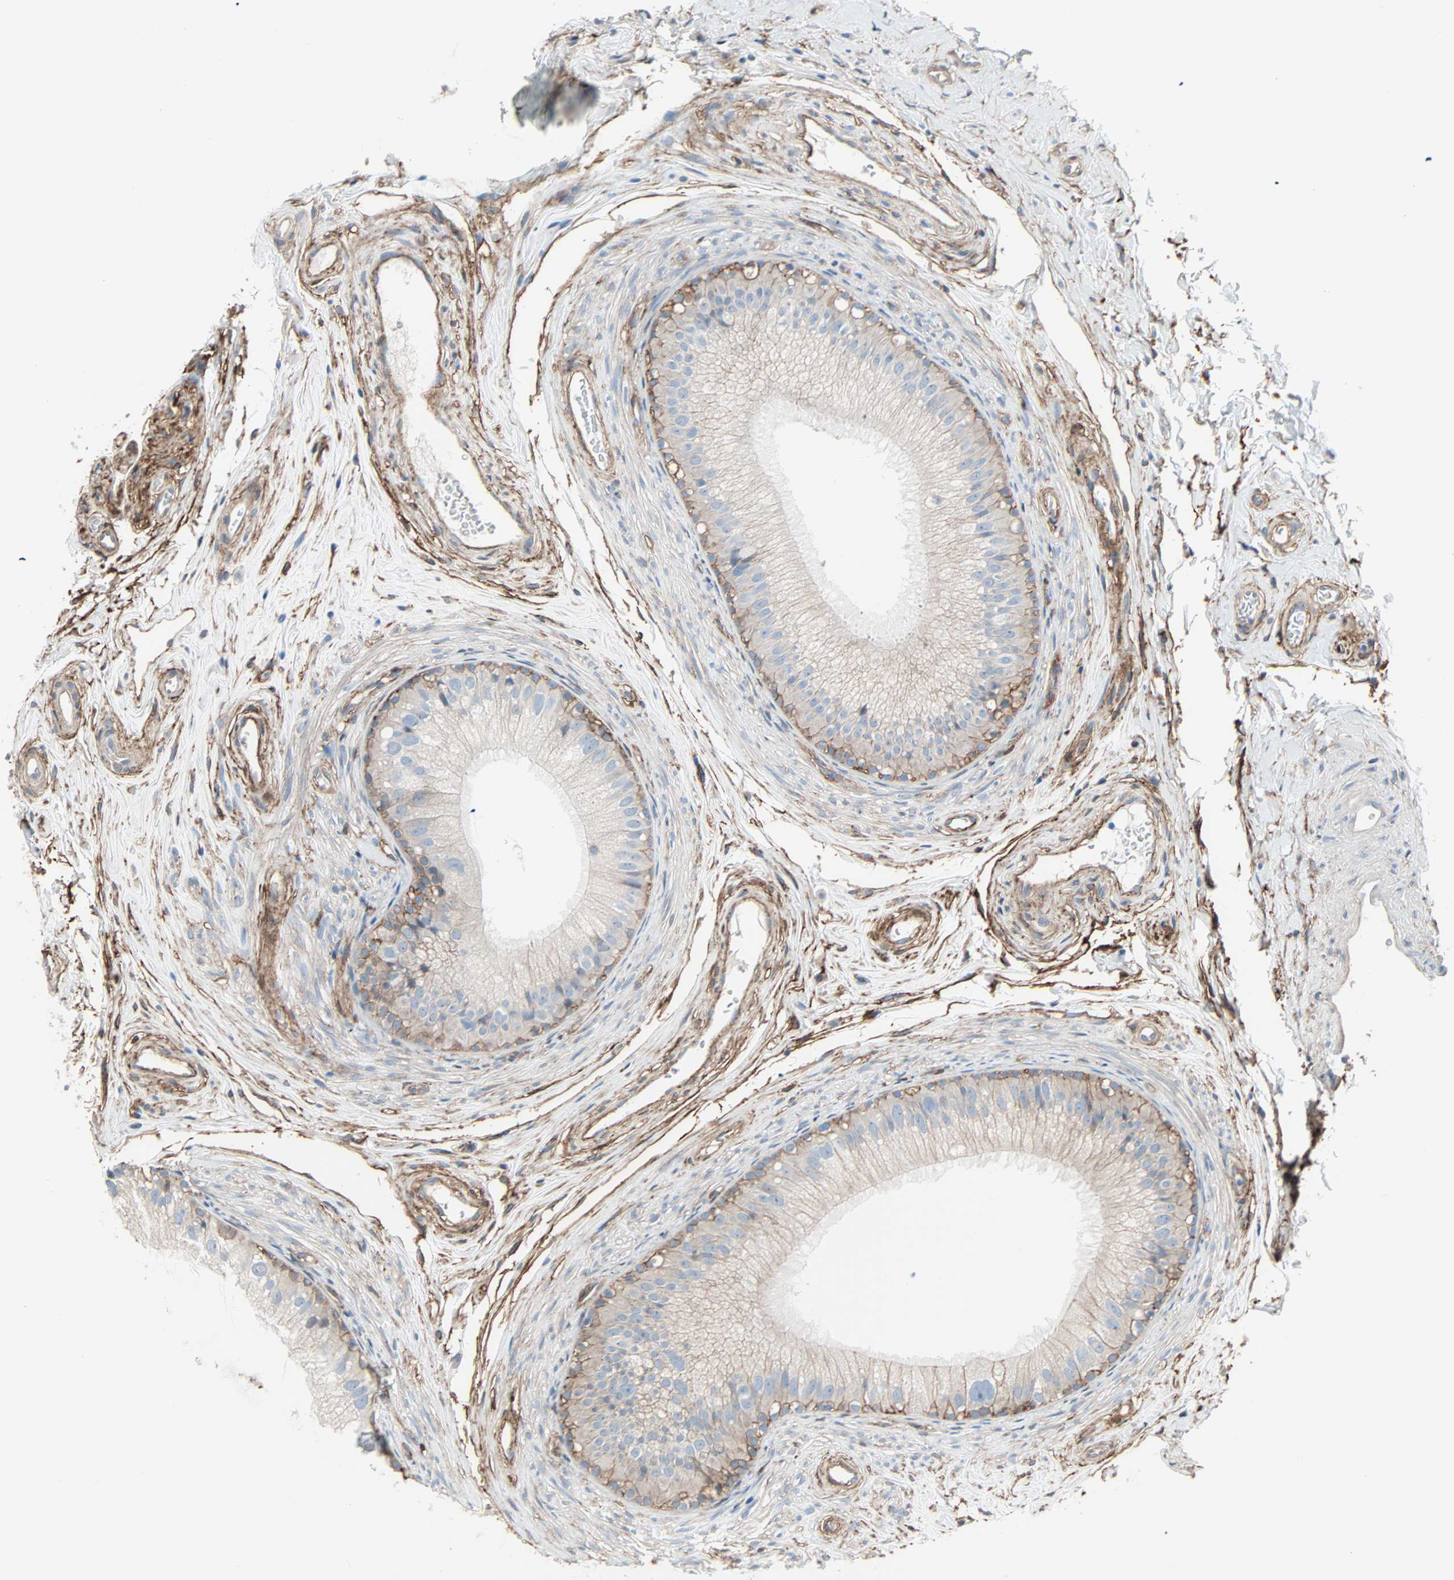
{"staining": {"intensity": "moderate", "quantity": "<25%", "location": "cytoplasmic/membranous"}, "tissue": "epididymis", "cell_type": "Glandular cells", "image_type": "normal", "snomed": [{"axis": "morphology", "description": "Normal tissue, NOS"}, {"axis": "topography", "description": "Epididymis"}], "caption": "Immunohistochemical staining of unremarkable human epididymis displays <25% levels of moderate cytoplasmic/membranous protein staining in about <25% of glandular cells.", "gene": "EPB41L2", "patient": {"sex": "male", "age": 56}}